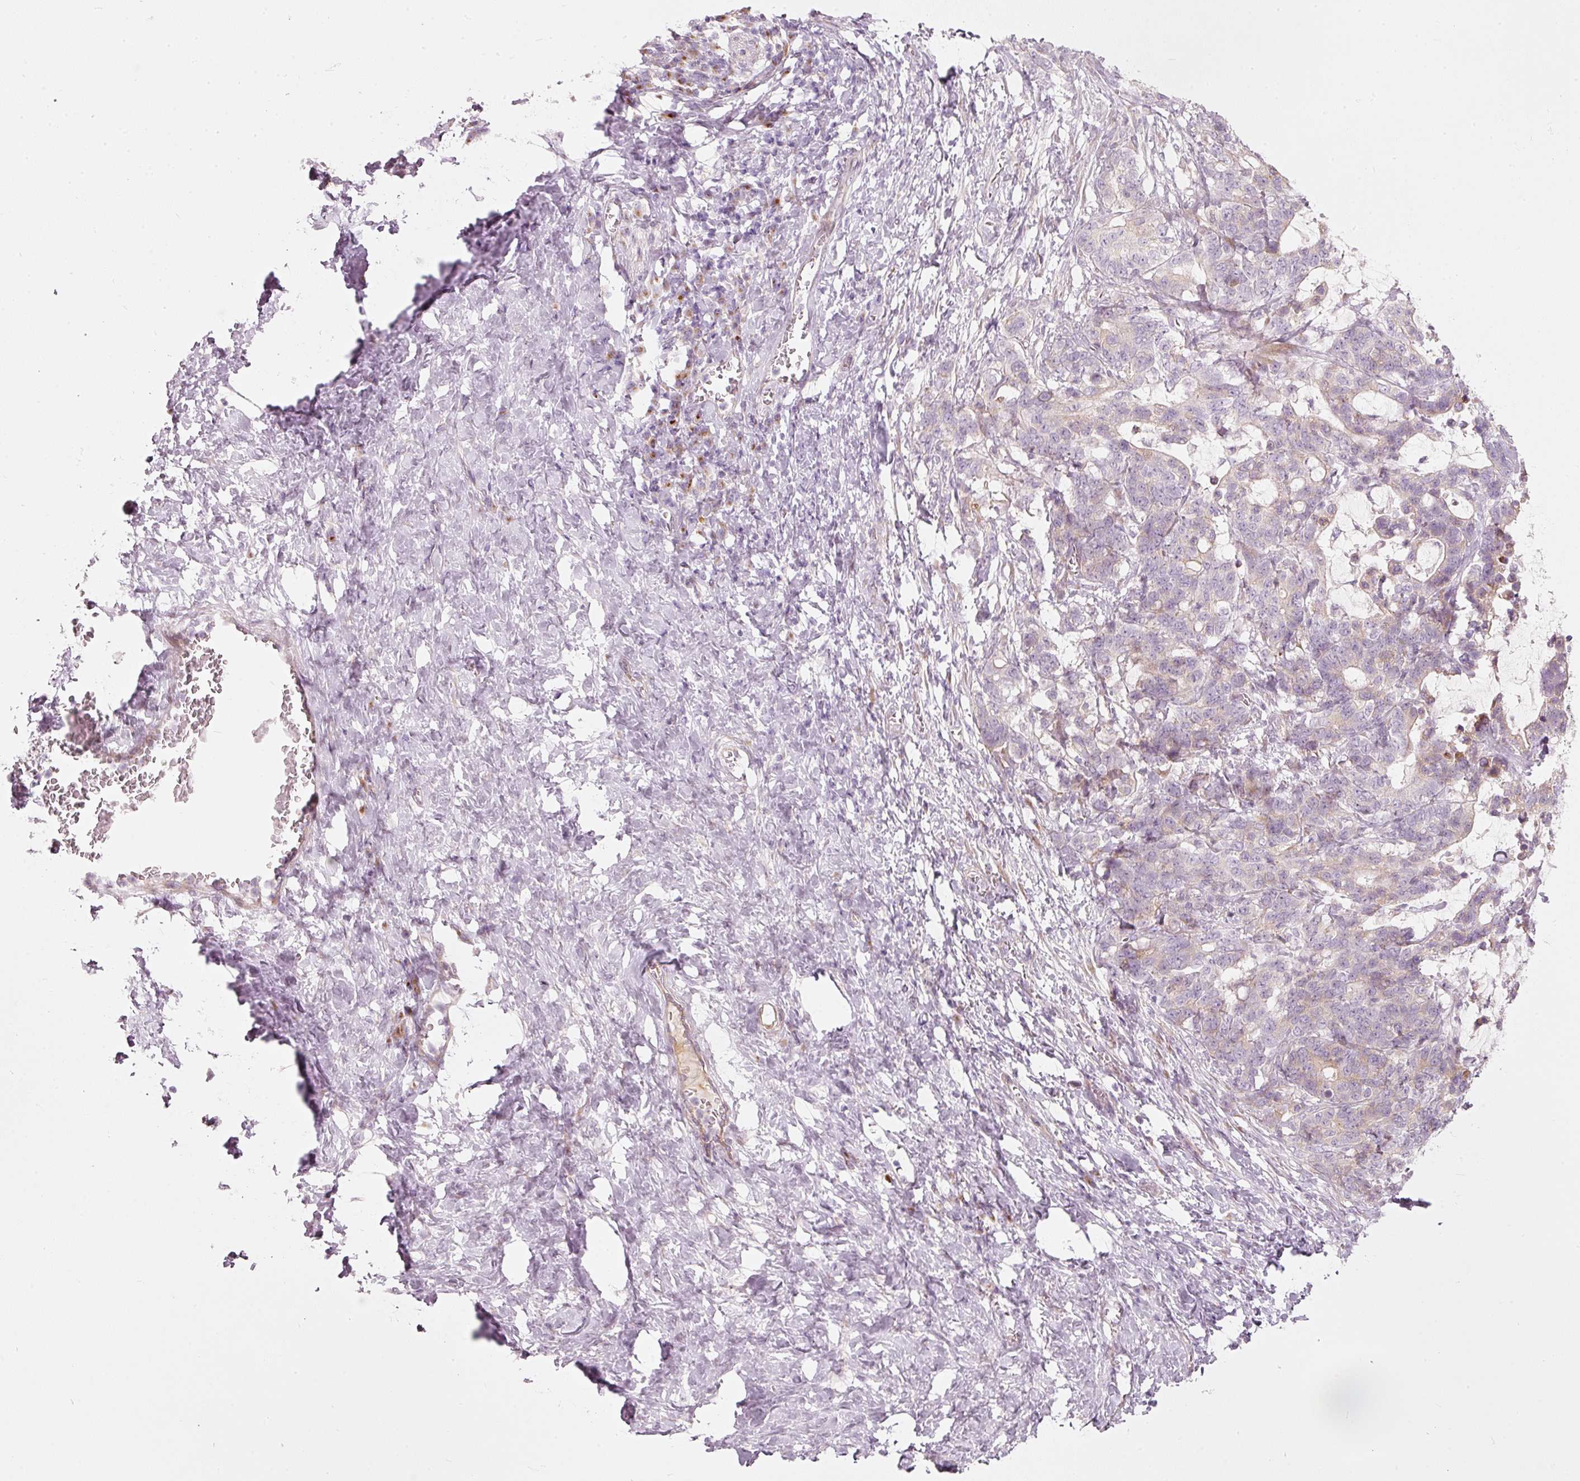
{"staining": {"intensity": "negative", "quantity": "none", "location": "none"}, "tissue": "stomach cancer", "cell_type": "Tumor cells", "image_type": "cancer", "snomed": [{"axis": "morphology", "description": "Normal tissue, NOS"}, {"axis": "morphology", "description": "Adenocarcinoma, NOS"}, {"axis": "topography", "description": "Stomach"}], "caption": "The immunohistochemistry micrograph has no significant staining in tumor cells of stomach cancer tissue.", "gene": "SLC20A1", "patient": {"sex": "female", "age": 64}}